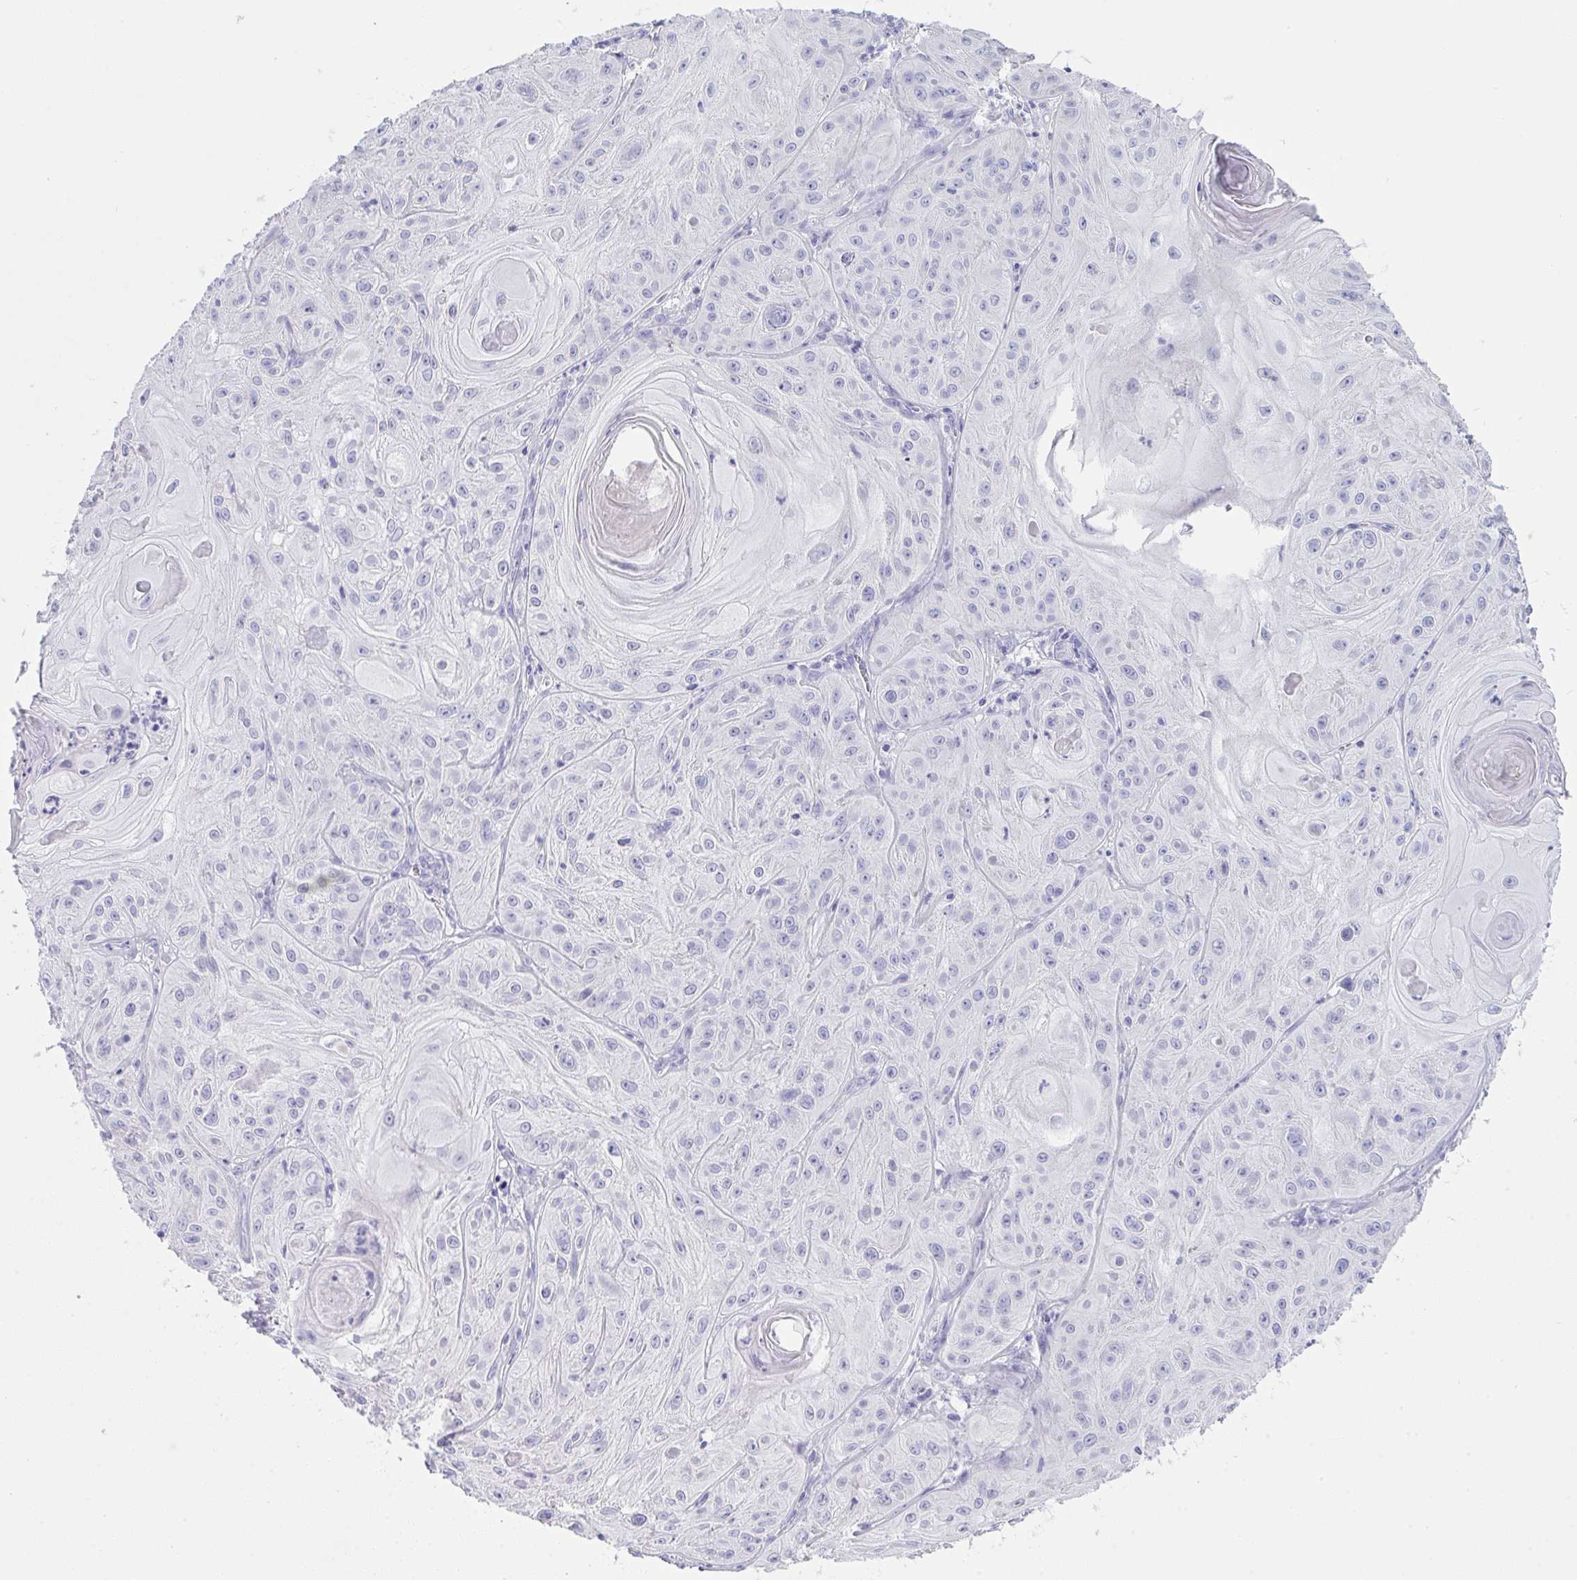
{"staining": {"intensity": "negative", "quantity": "none", "location": "none"}, "tissue": "skin cancer", "cell_type": "Tumor cells", "image_type": "cancer", "snomed": [{"axis": "morphology", "description": "Squamous cell carcinoma, NOS"}, {"axis": "topography", "description": "Skin"}], "caption": "High magnification brightfield microscopy of skin cancer (squamous cell carcinoma) stained with DAB (brown) and counterstained with hematoxylin (blue): tumor cells show no significant positivity.", "gene": "GLB1L2", "patient": {"sex": "male", "age": 85}}